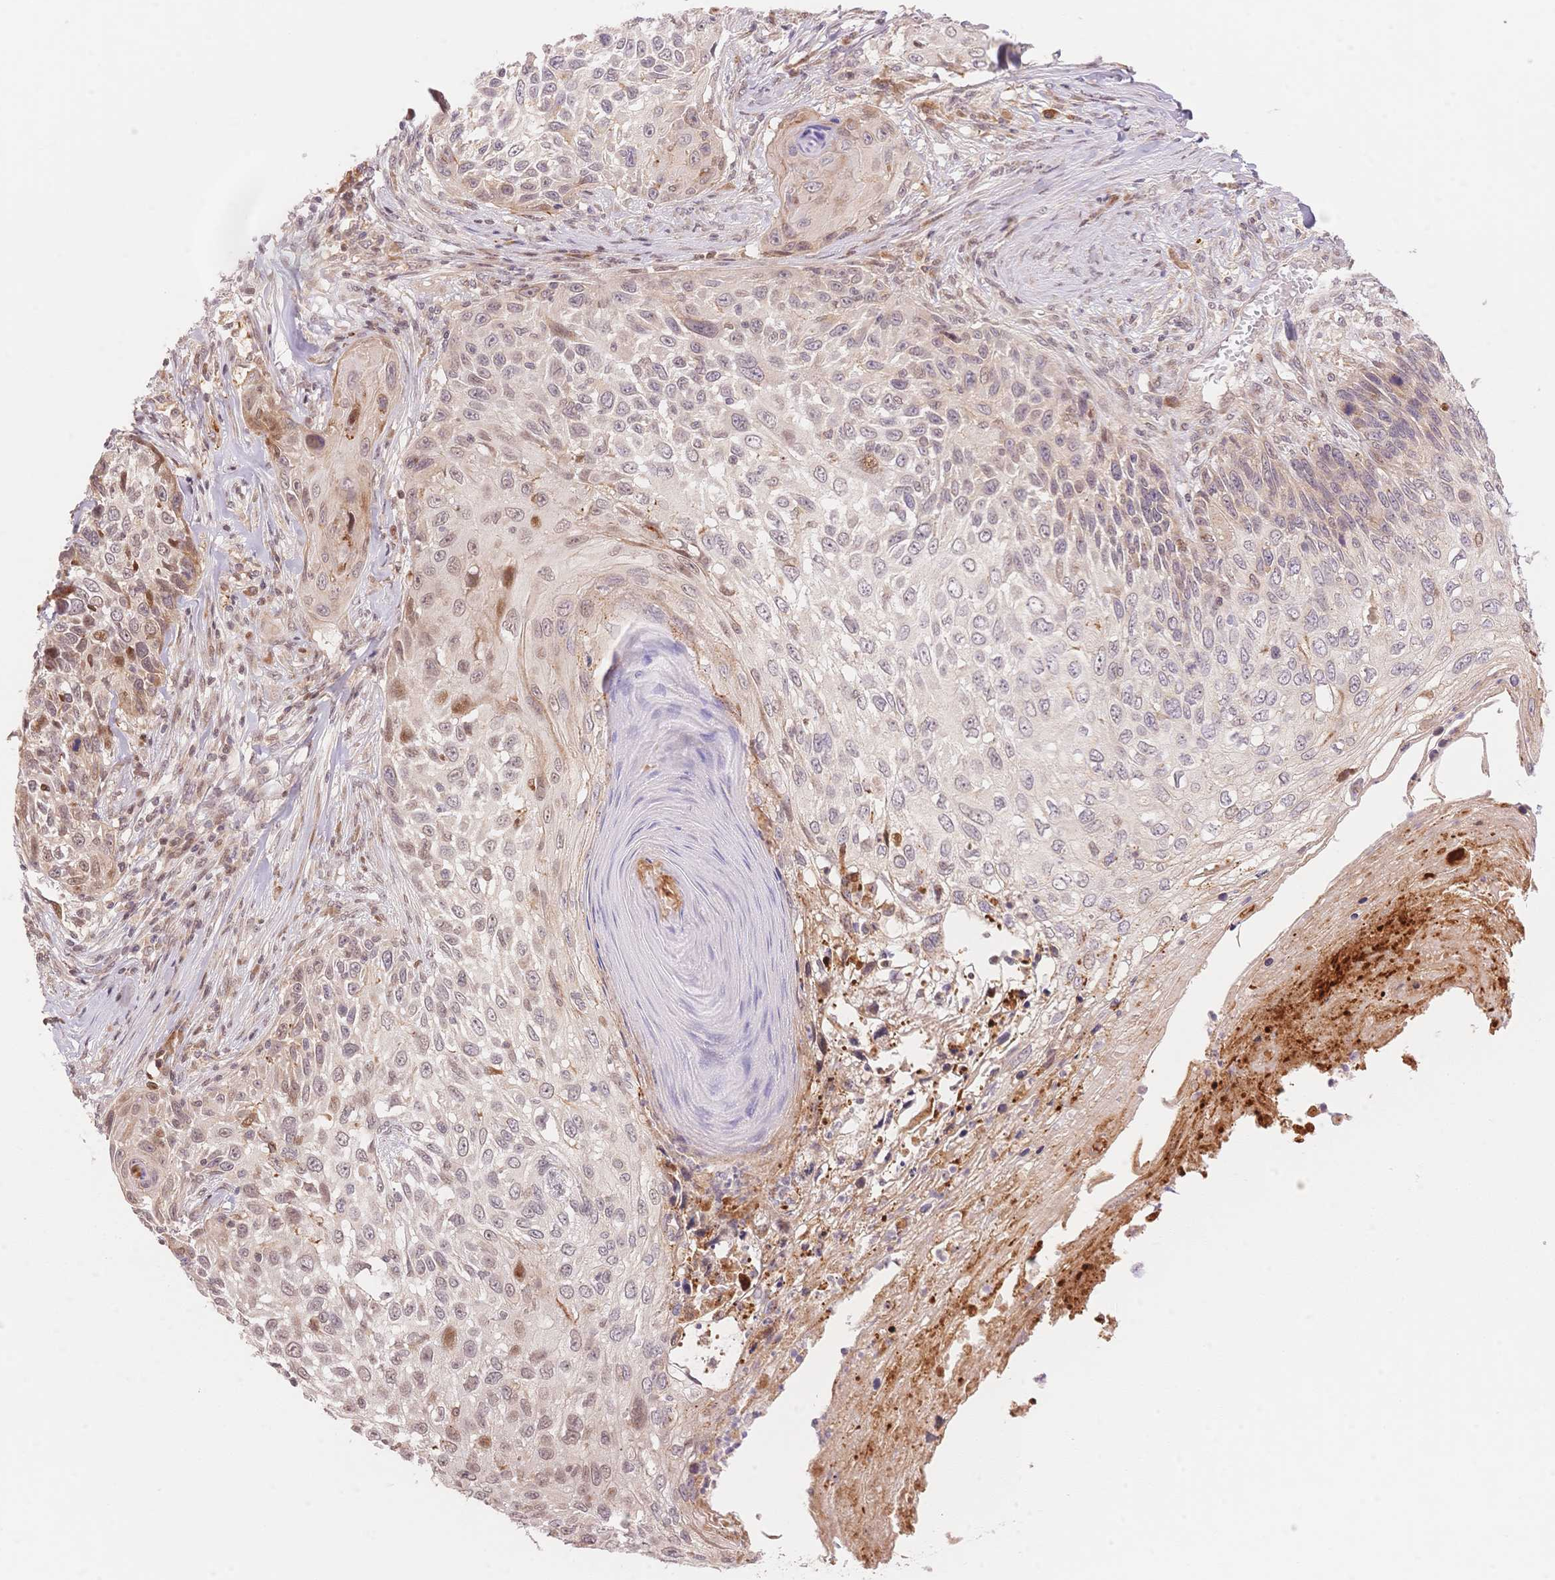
{"staining": {"intensity": "moderate", "quantity": "25%-75%", "location": "nuclear"}, "tissue": "skin cancer", "cell_type": "Tumor cells", "image_type": "cancer", "snomed": [{"axis": "morphology", "description": "Squamous cell carcinoma, NOS"}, {"axis": "topography", "description": "Skin"}], "caption": "Squamous cell carcinoma (skin) tissue reveals moderate nuclear staining in about 25%-75% of tumor cells", "gene": "STK39", "patient": {"sex": "male", "age": 92}}